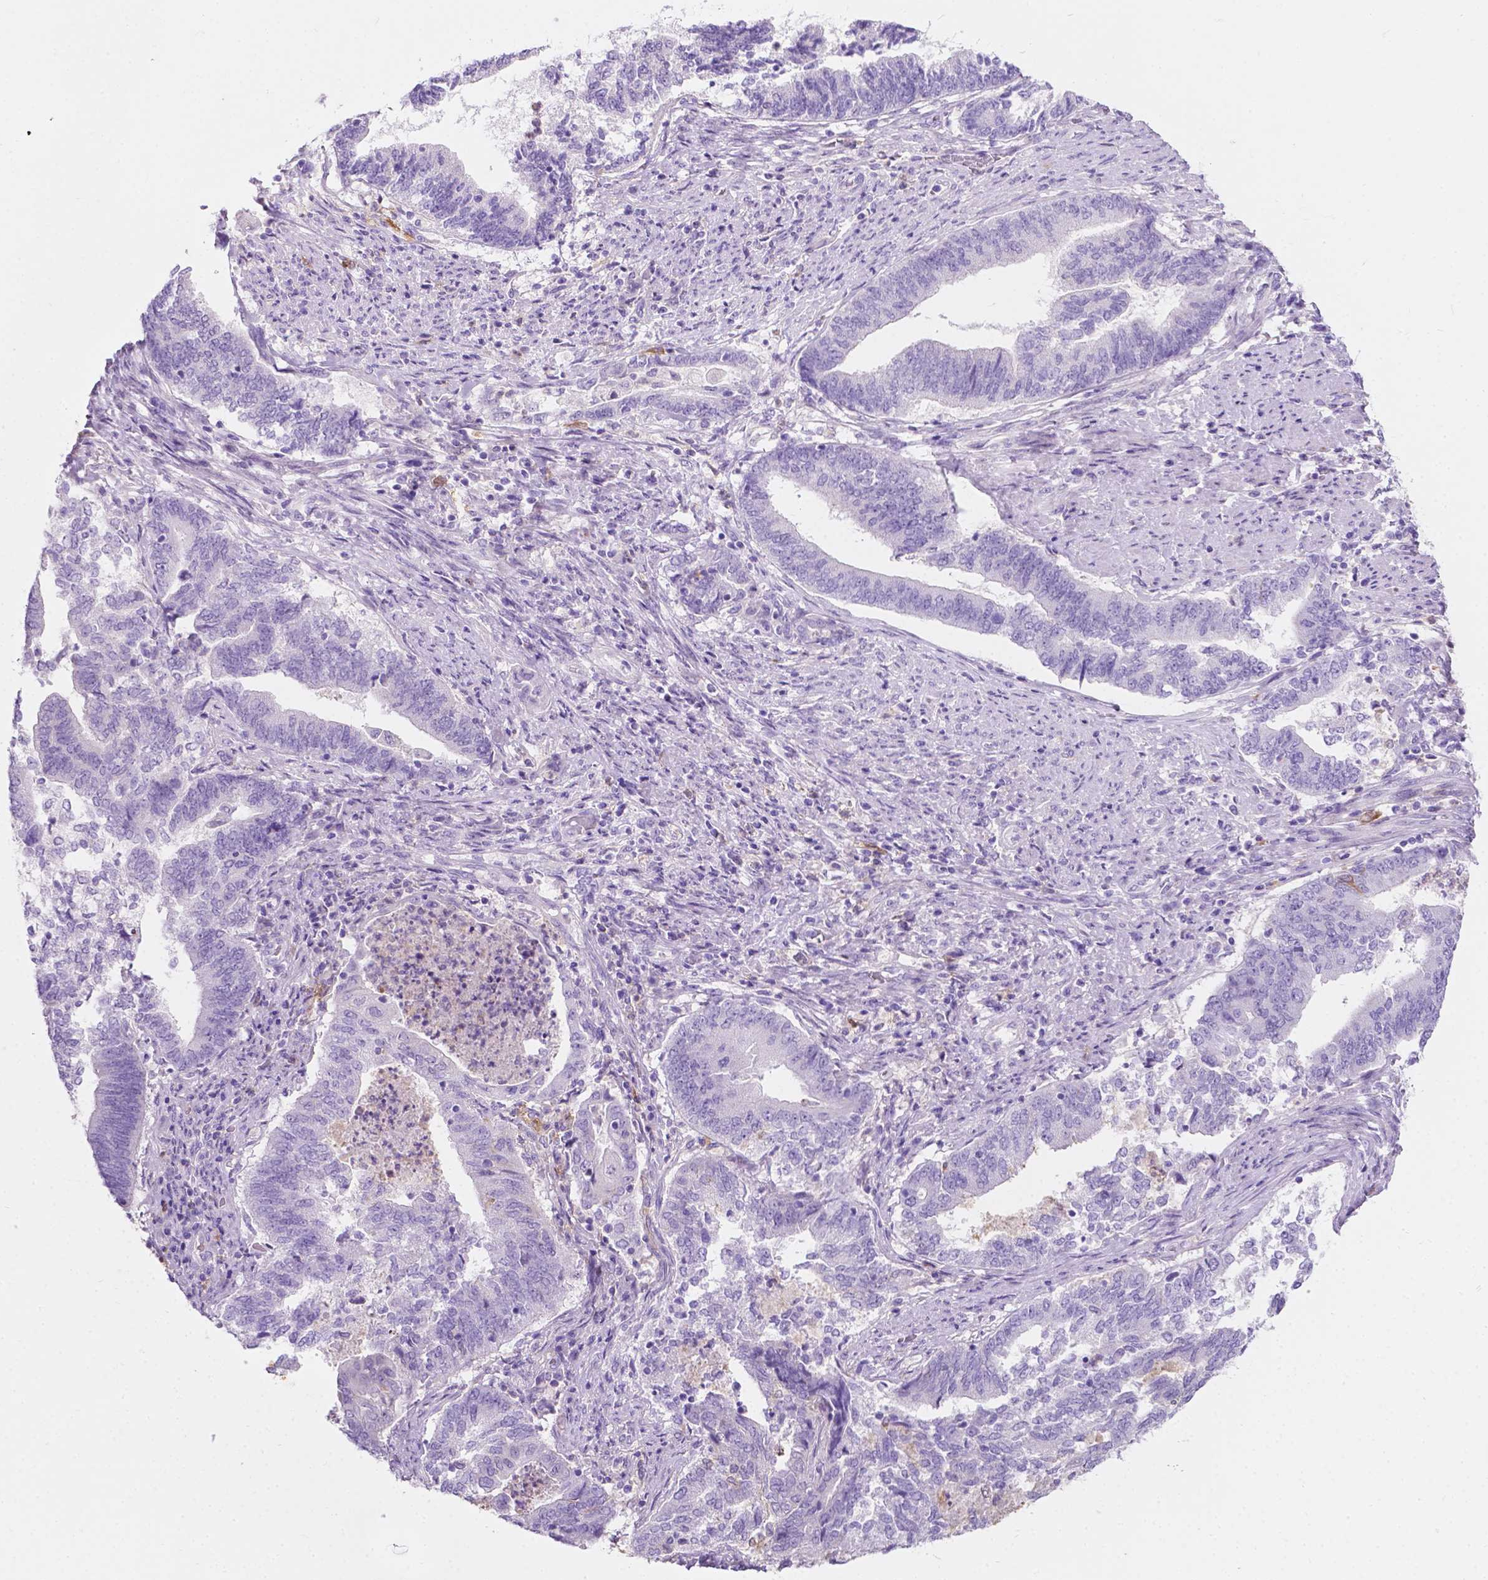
{"staining": {"intensity": "negative", "quantity": "none", "location": "none"}, "tissue": "endometrial cancer", "cell_type": "Tumor cells", "image_type": "cancer", "snomed": [{"axis": "morphology", "description": "Adenocarcinoma, NOS"}, {"axis": "topography", "description": "Endometrium"}], "caption": "A histopathology image of human endometrial cancer is negative for staining in tumor cells.", "gene": "GNAO1", "patient": {"sex": "female", "age": 65}}